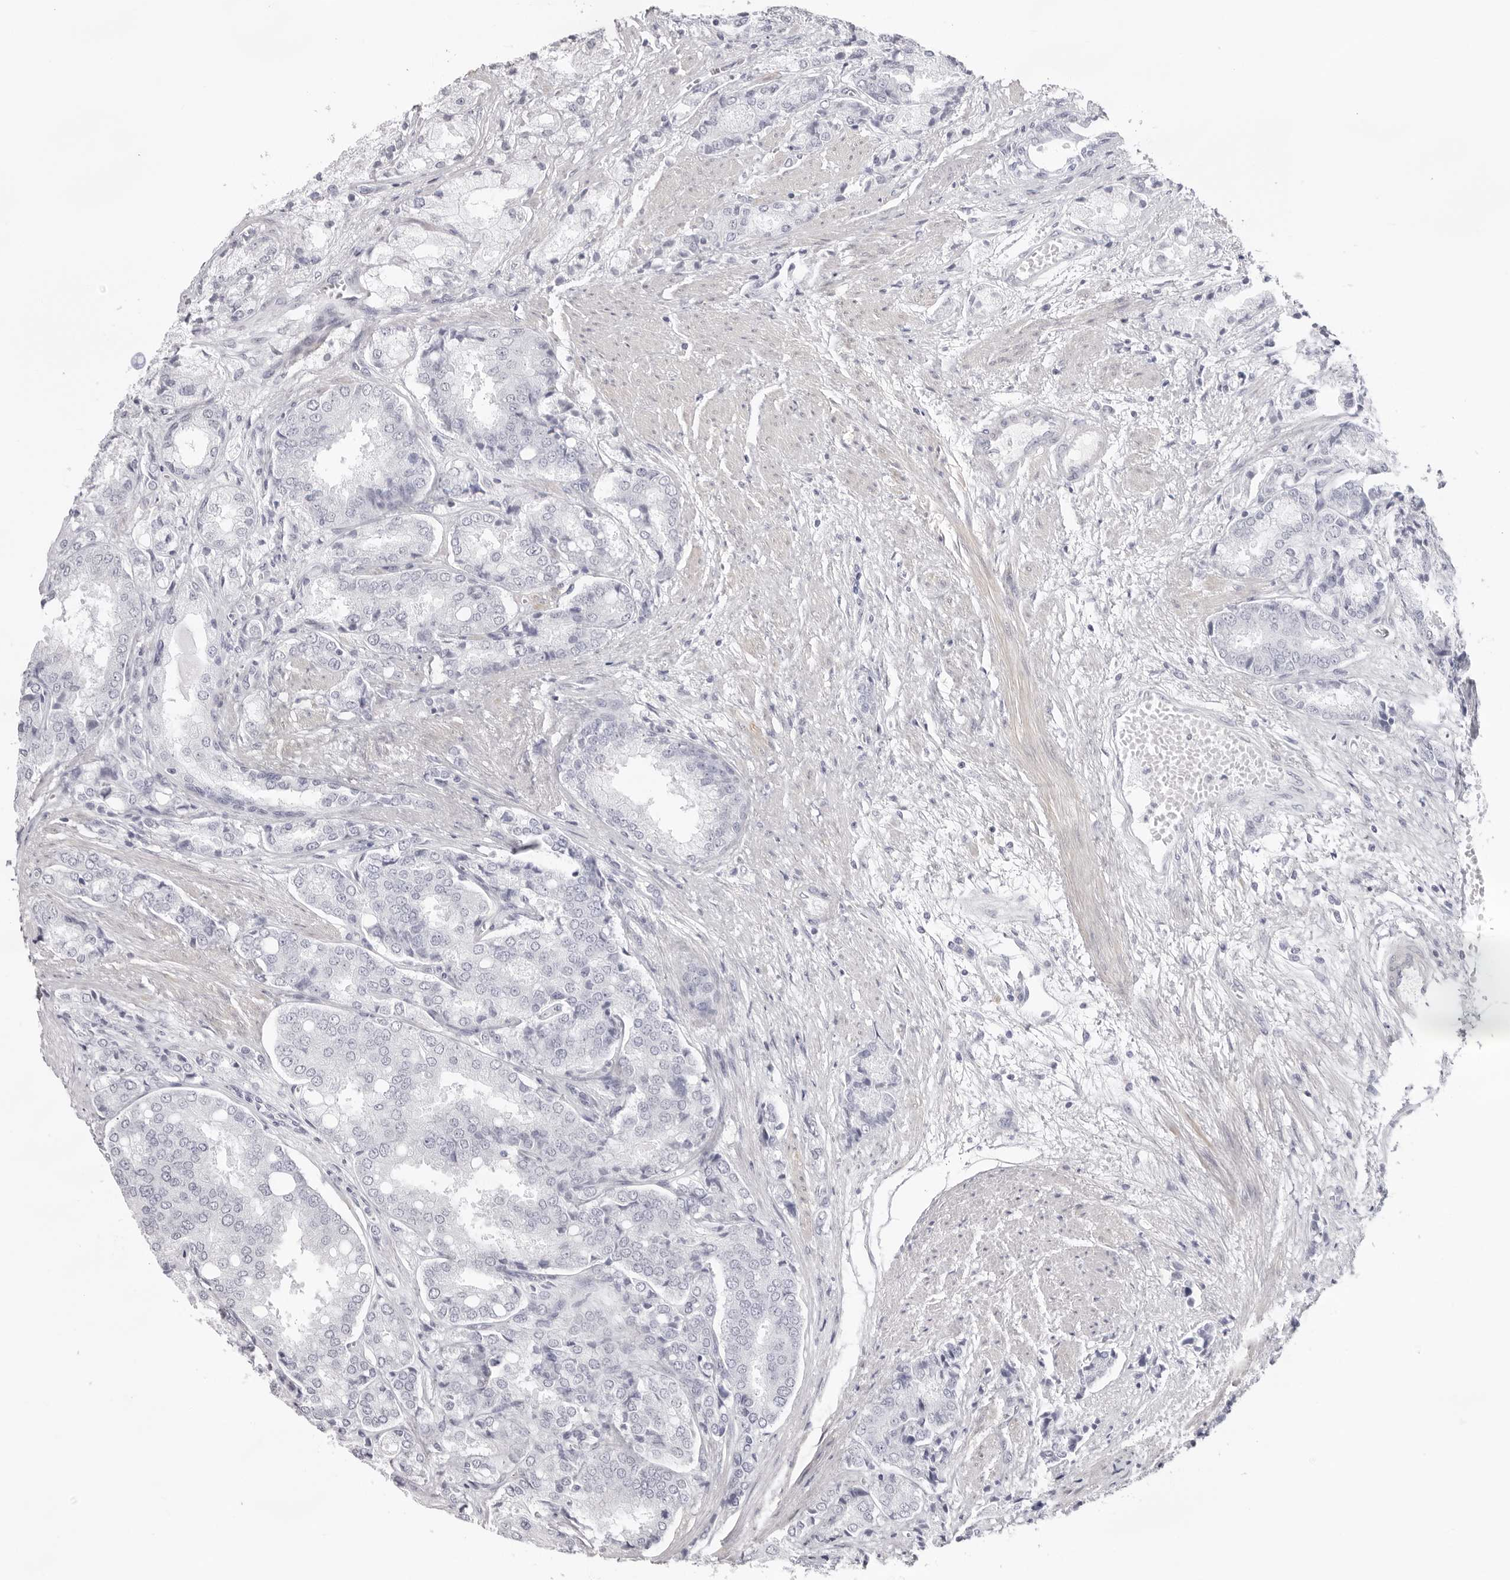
{"staining": {"intensity": "negative", "quantity": "none", "location": "none"}, "tissue": "prostate cancer", "cell_type": "Tumor cells", "image_type": "cancer", "snomed": [{"axis": "morphology", "description": "Adenocarcinoma, High grade"}, {"axis": "topography", "description": "Prostate"}], "caption": "The histopathology image shows no significant positivity in tumor cells of prostate high-grade adenocarcinoma. (DAB immunohistochemistry (IHC), high magnification).", "gene": "INSL3", "patient": {"sex": "male", "age": 50}}